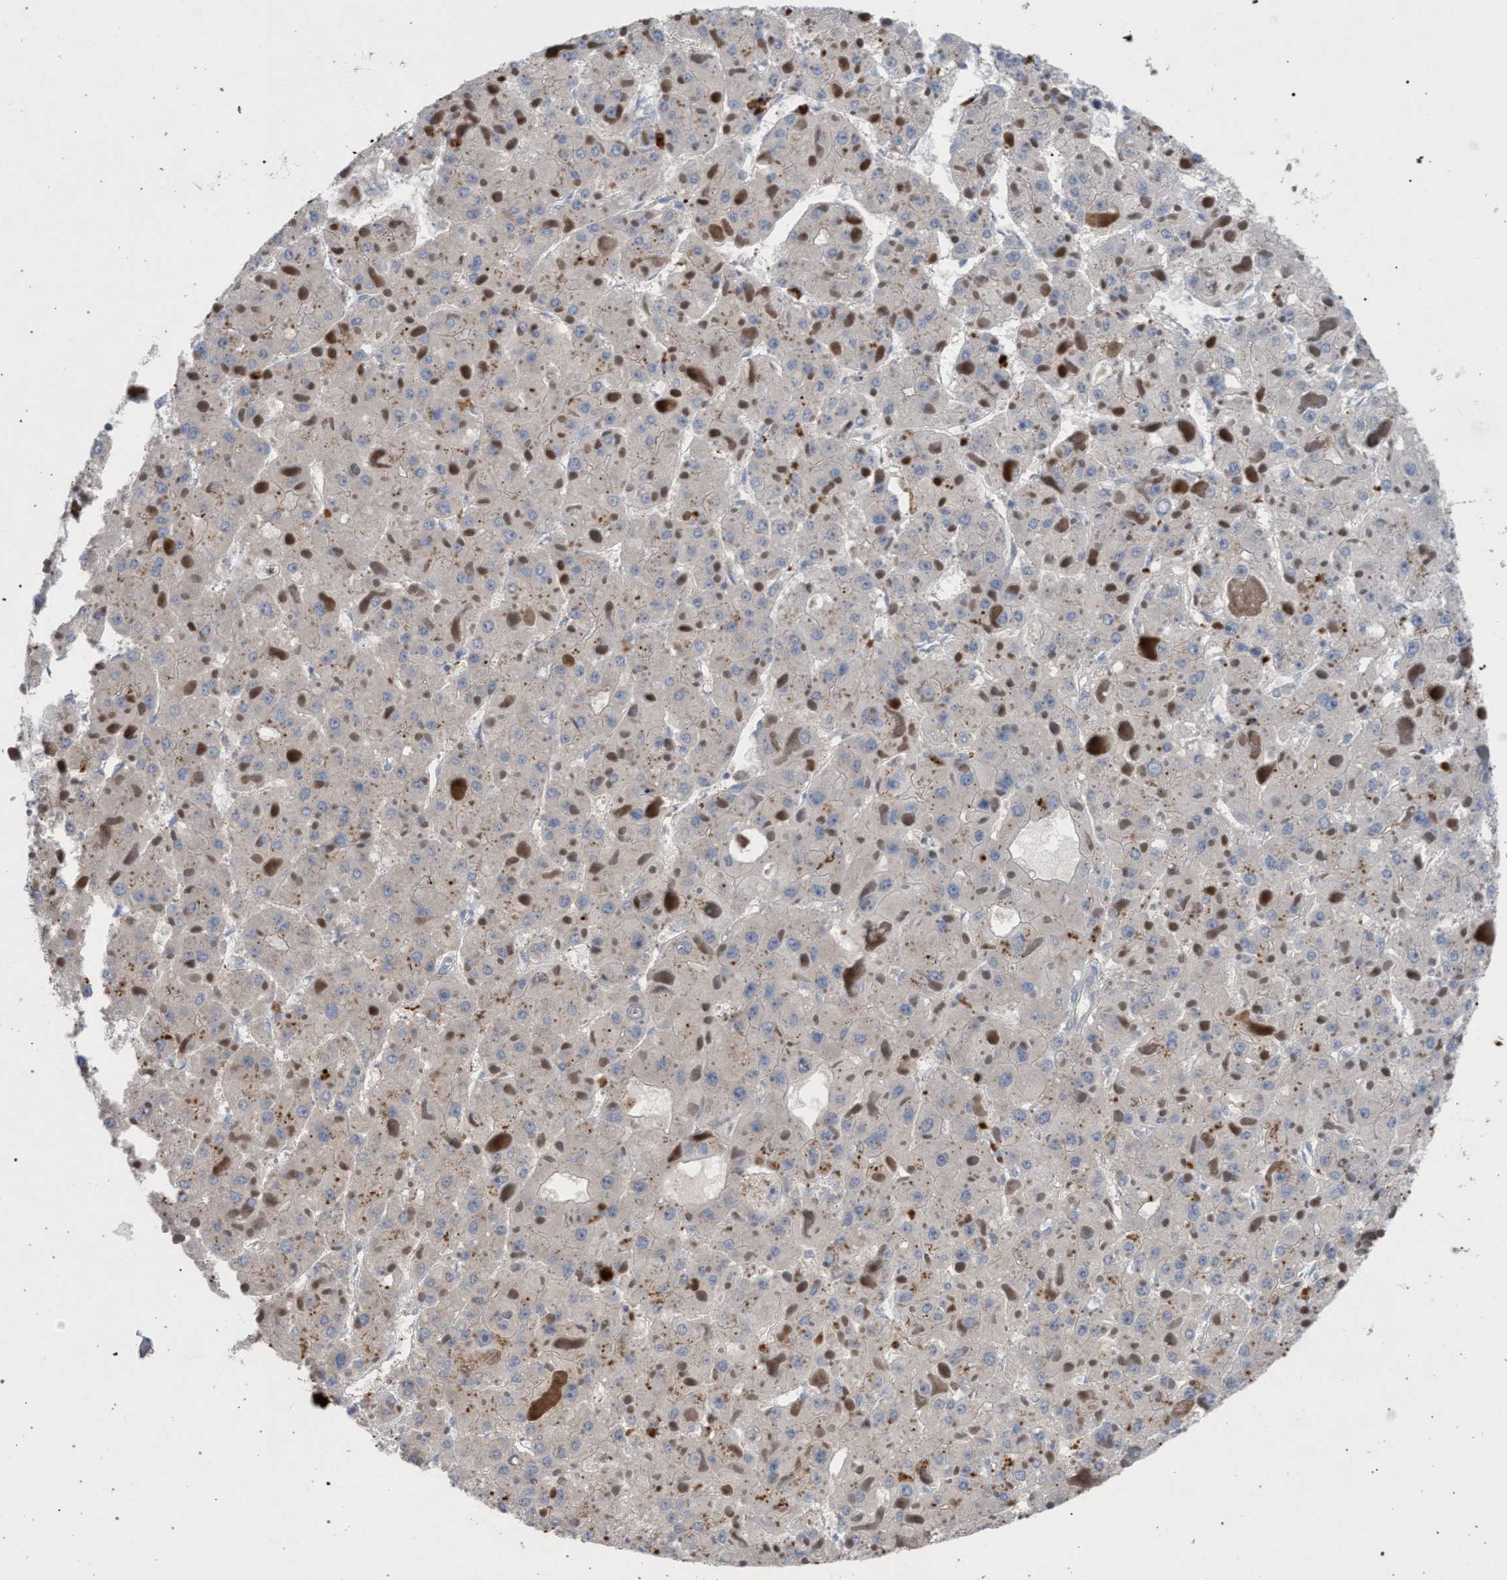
{"staining": {"intensity": "negative", "quantity": "none", "location": "none"}, "tissue": "liver cancer", "cell_type": "Tumor cells", "image_type": "cancer", "snomed": [{"axis": "morphology", "description": "Carcinoma, Hepatocellular, NOS"}, {"axis": "topography", "description": "Liver"}], "caption": "Immunohistochemistry (IHC) histopathology image of liver hepatocellular carcinoma stained for a protein (brown), which reveals no staining in tumor cells.", "gene": "TECPR1", "patient": {"sex": "female", "age": 73}}